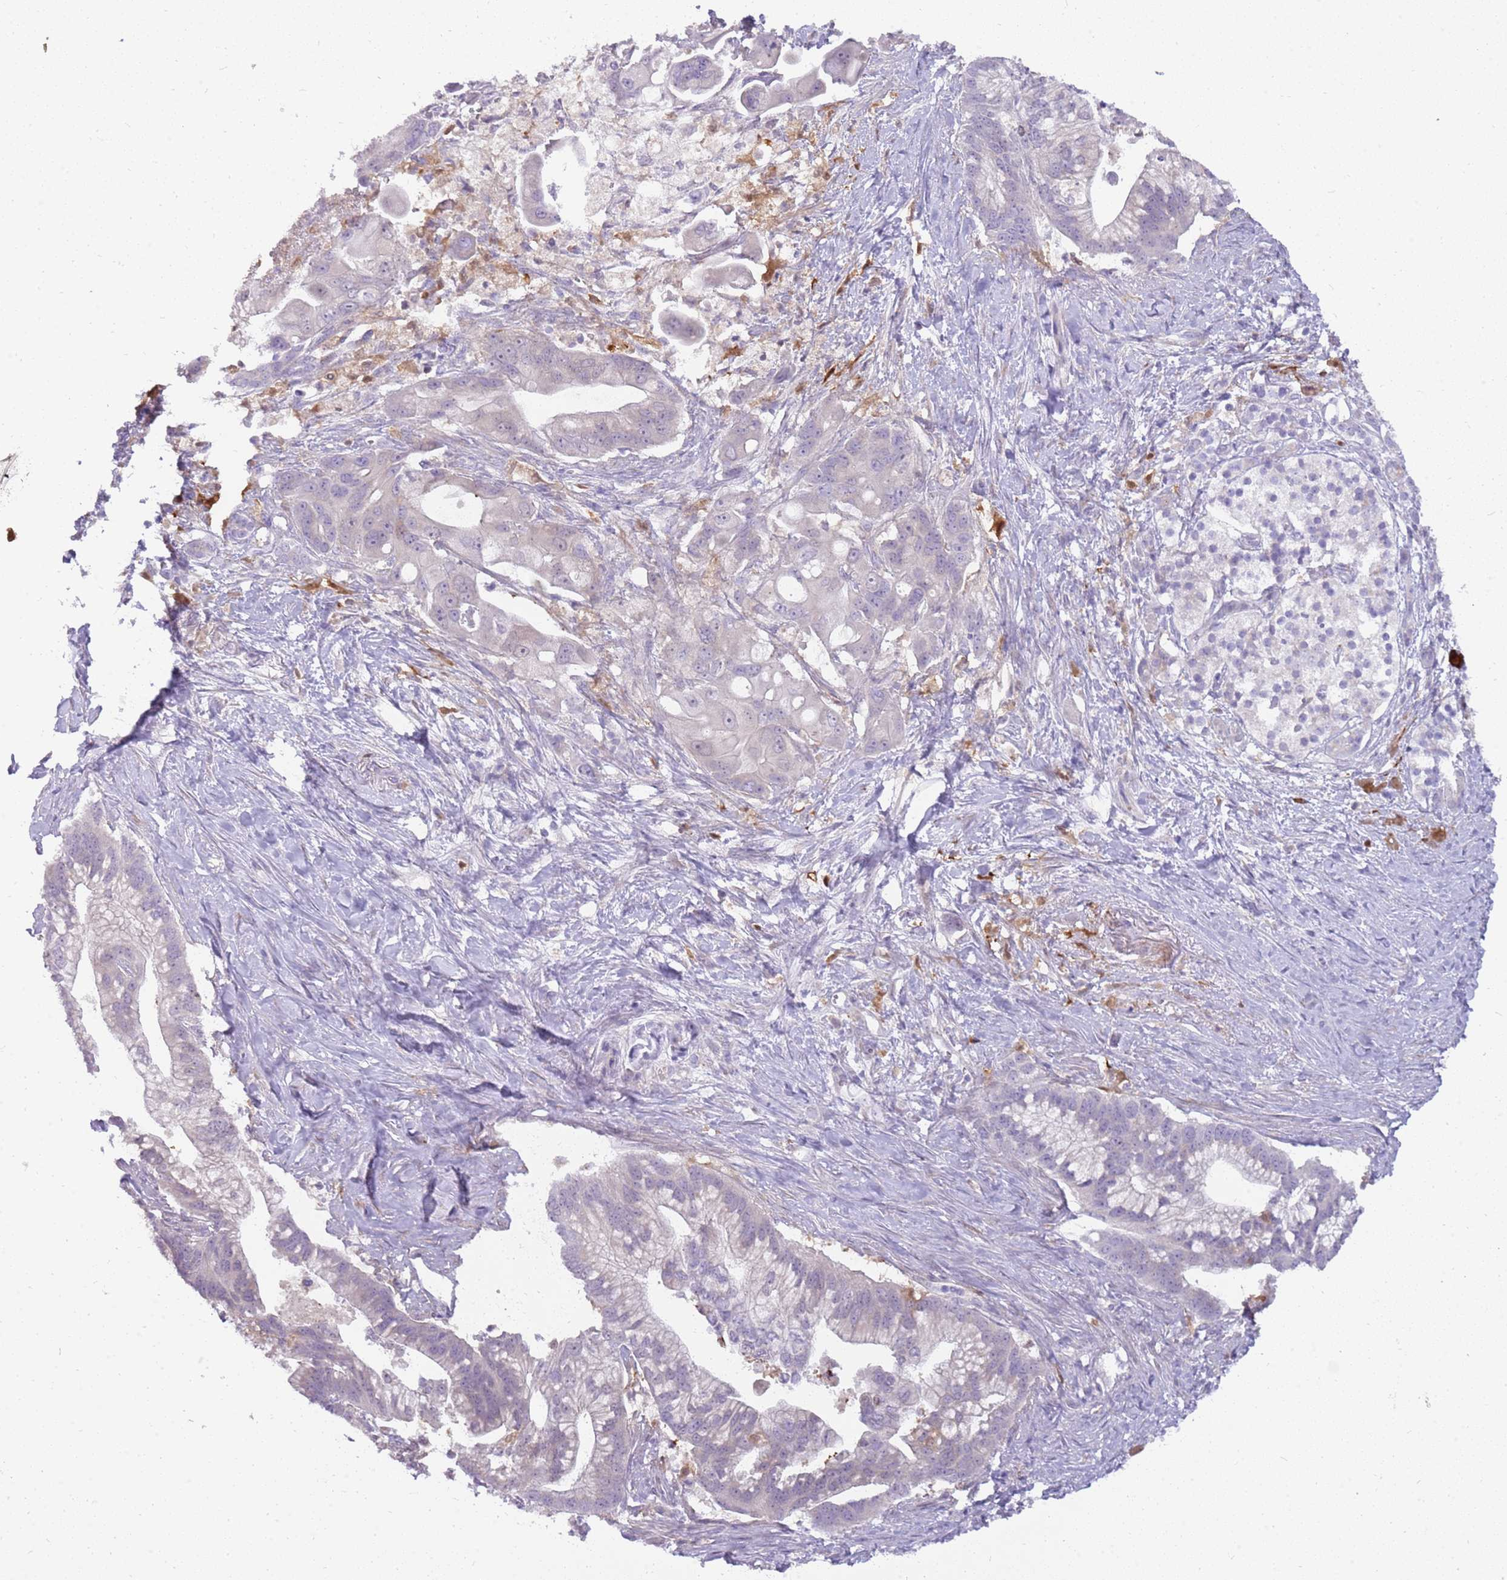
{"staining": {"intensity": "negative", "quantity": "none", "location": "none"}, "tissue": "pancreatic cancer", "cell_type": "Tumor cells", "image_type": "cancer", "snomed": [{"axis": "morphology", "description": "Adenocarcinoma, NOS"}, {"axis": "topography", "description": "Pancreas"}], "caption": "Histopathology image shows no protein positivity in tumor cells of pancreatic cancer tissue.", "gene": "DIPK1C", "patient": {"sex": "male", "age": 68}}